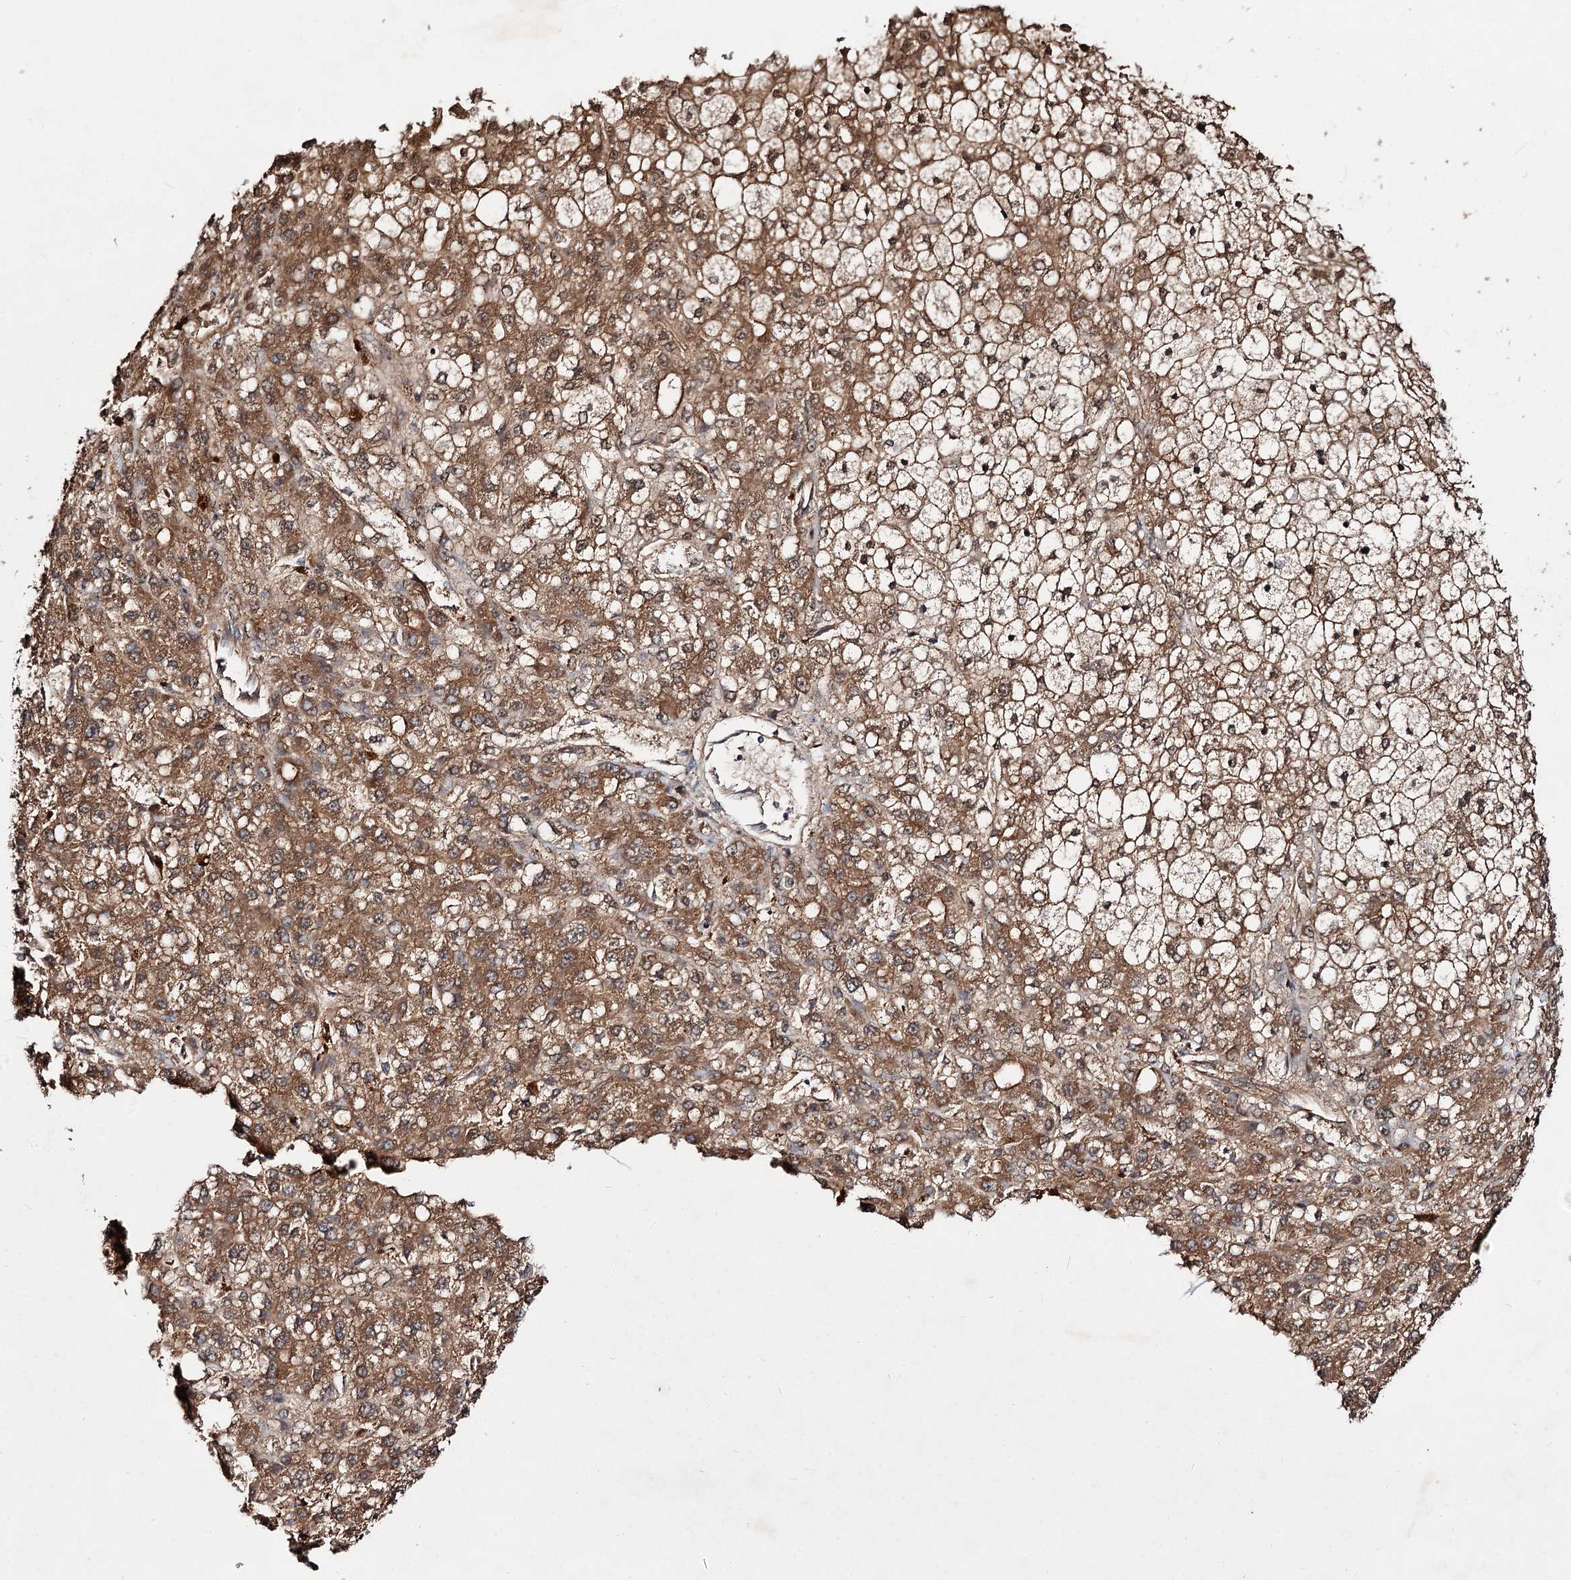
{"staining": {"intensity": "moderate", "quantity": ">75%", "location": "cytoplasmic/membranous"}, "tissue": "liver cancer", "cell_type": "Tumor cells", "image_type": "cancer", "snomed": [{"axis": "morphology", "description": "Carcinoma, Hepatocellular, NOS"}, {"axis": "topography", "description": "Liver"}], "caption": "A histopathology image showing moderate cytoplasmic/membranous positivity in about >75% of tumor cells in hepatocellular carcinoma (liver), as visualized by brown immunohistochemical staining.", "gene": "ACTR6", "patient": {"sex": "male", "age": 67}}